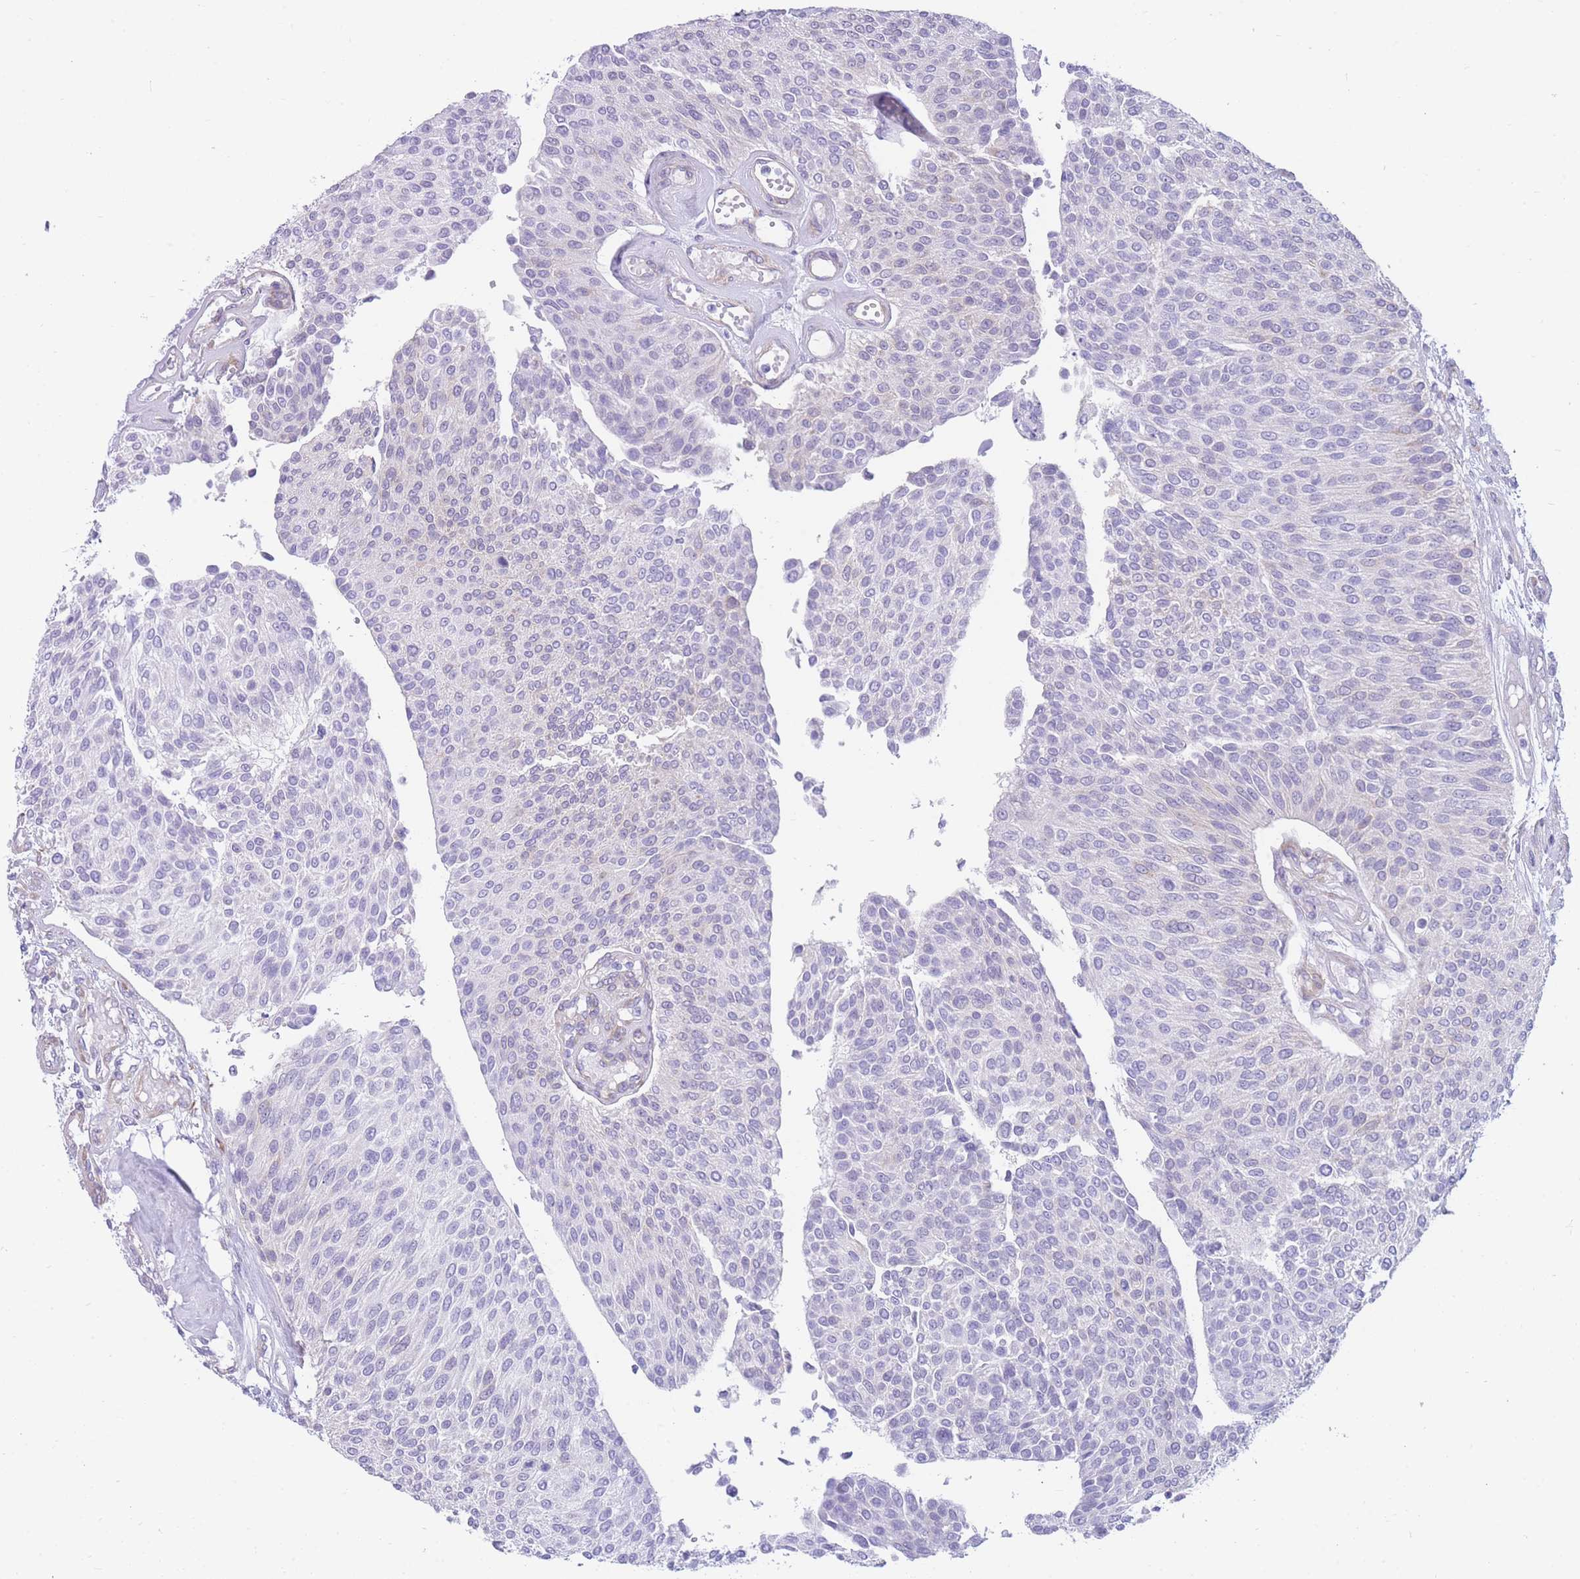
{"staining": {"intensity": "negative", "quantity": "none", "location": "none"}, "tissue": "urothelial cancer", "cell_type": "Tumor cells", "image_type": "cancer", "snomed": [{"axis": "morphology", "description": "Urothelial carcinoma, NOS"}, {"axis": "topography", "description": "Urinary bladder"}], "caption": "Immunohistochemistry (IHC) histopathology image of human urothelial cancer stained for a protein (brown), which shows no expression in tumor cells.", "gene": "MTSS2", "patient": {"sex": "male", "age": 55}}